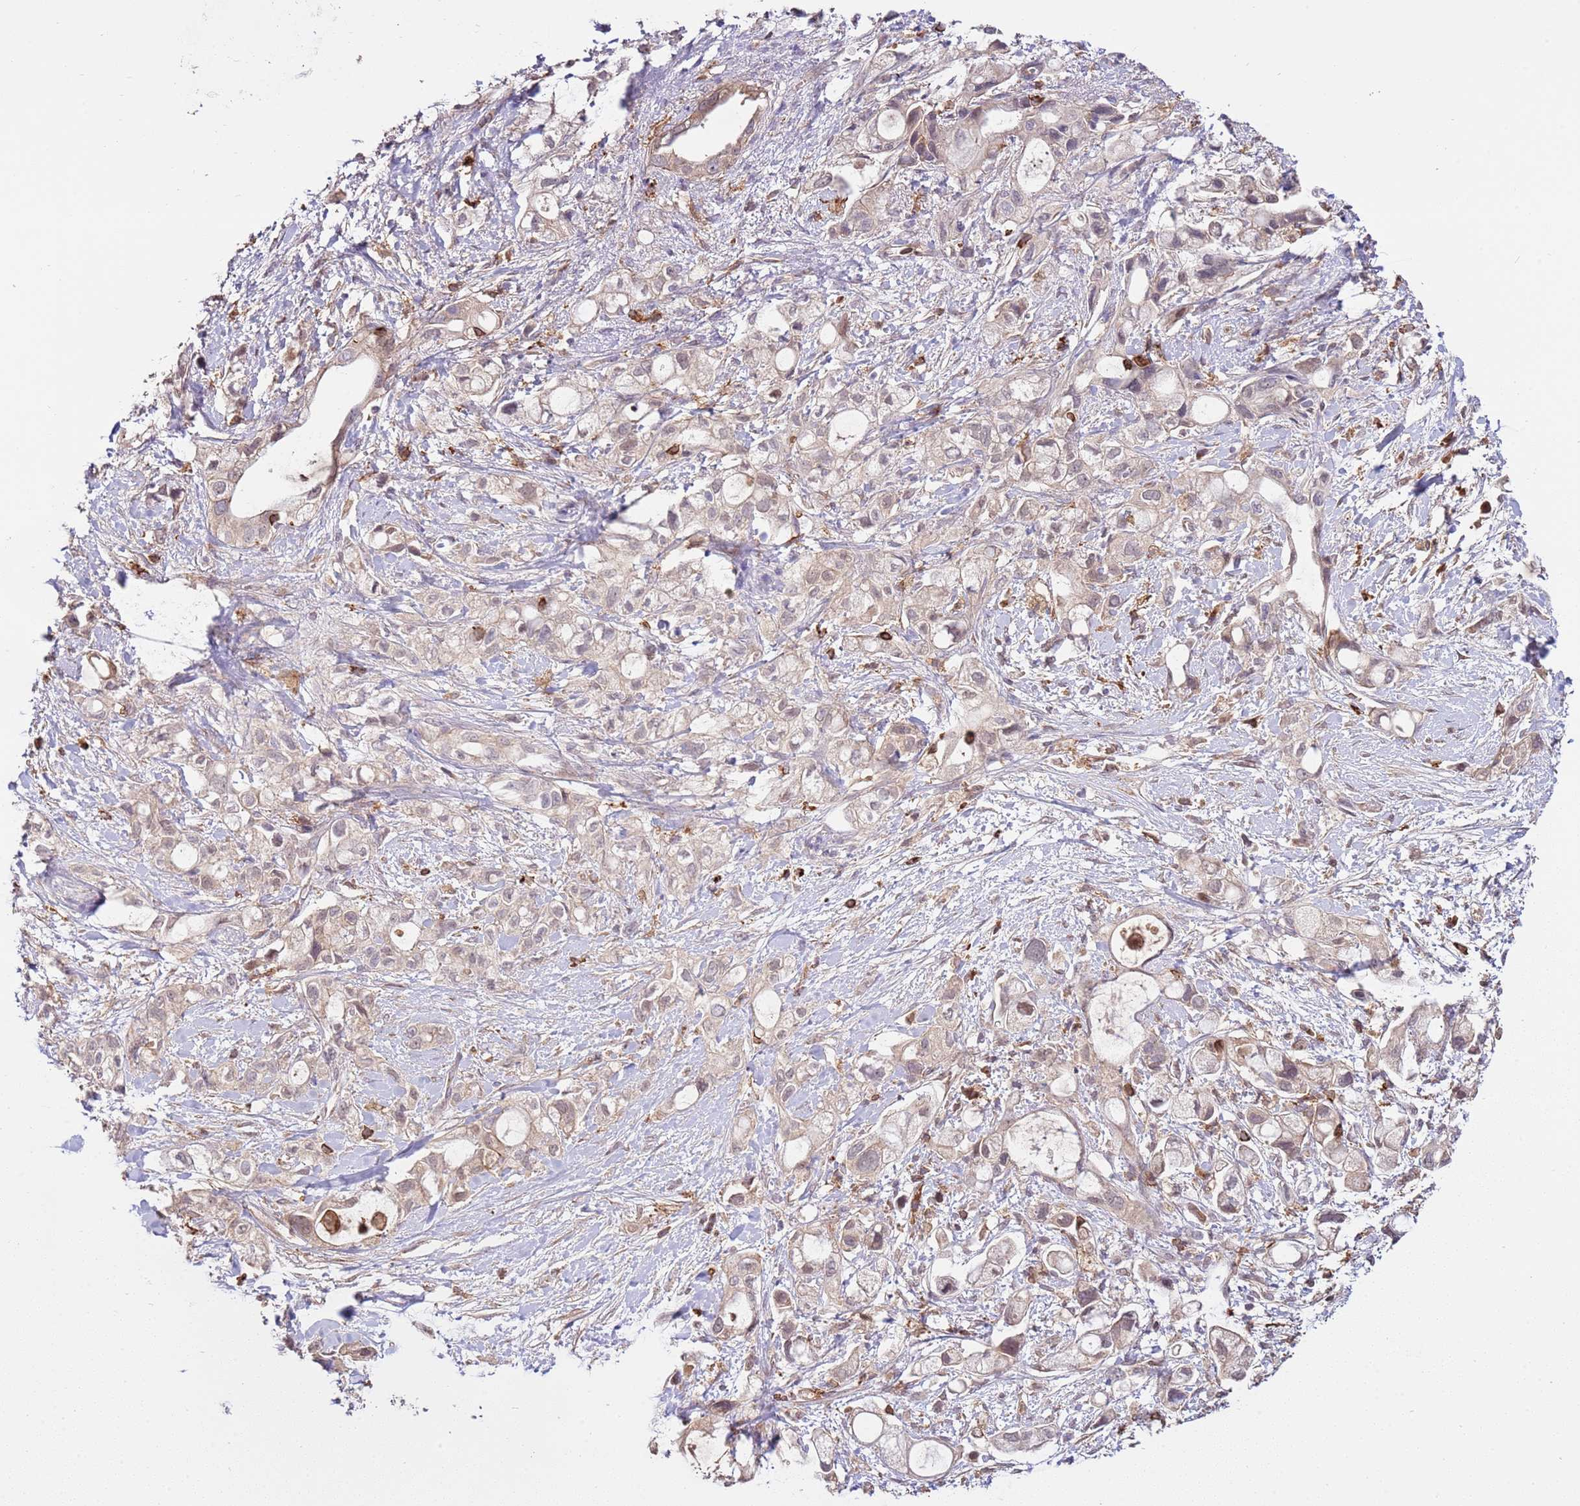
{"staining": {"intensity": "weak", "quantity": "<25%", "location": "nuclear"}, "tissue": "pancreatic cancer", "cell_type": "Tumor cells", "image_type": "cancer", "snomed": [{"axis": "morphology", "description": "Adenocarcinoma, NOS"}, {"axis": "topography", "description": "Pancreas"}], "caption": "This histopathology image is of pancreatic cancer (adenocarcinoma) stained with IHC to label a protein in brown with the nuclei are counter-stained blue. There is no expression in tumor cells.", "gene": "ZNF624", "patient": {"sex": "female", "age": 56}}